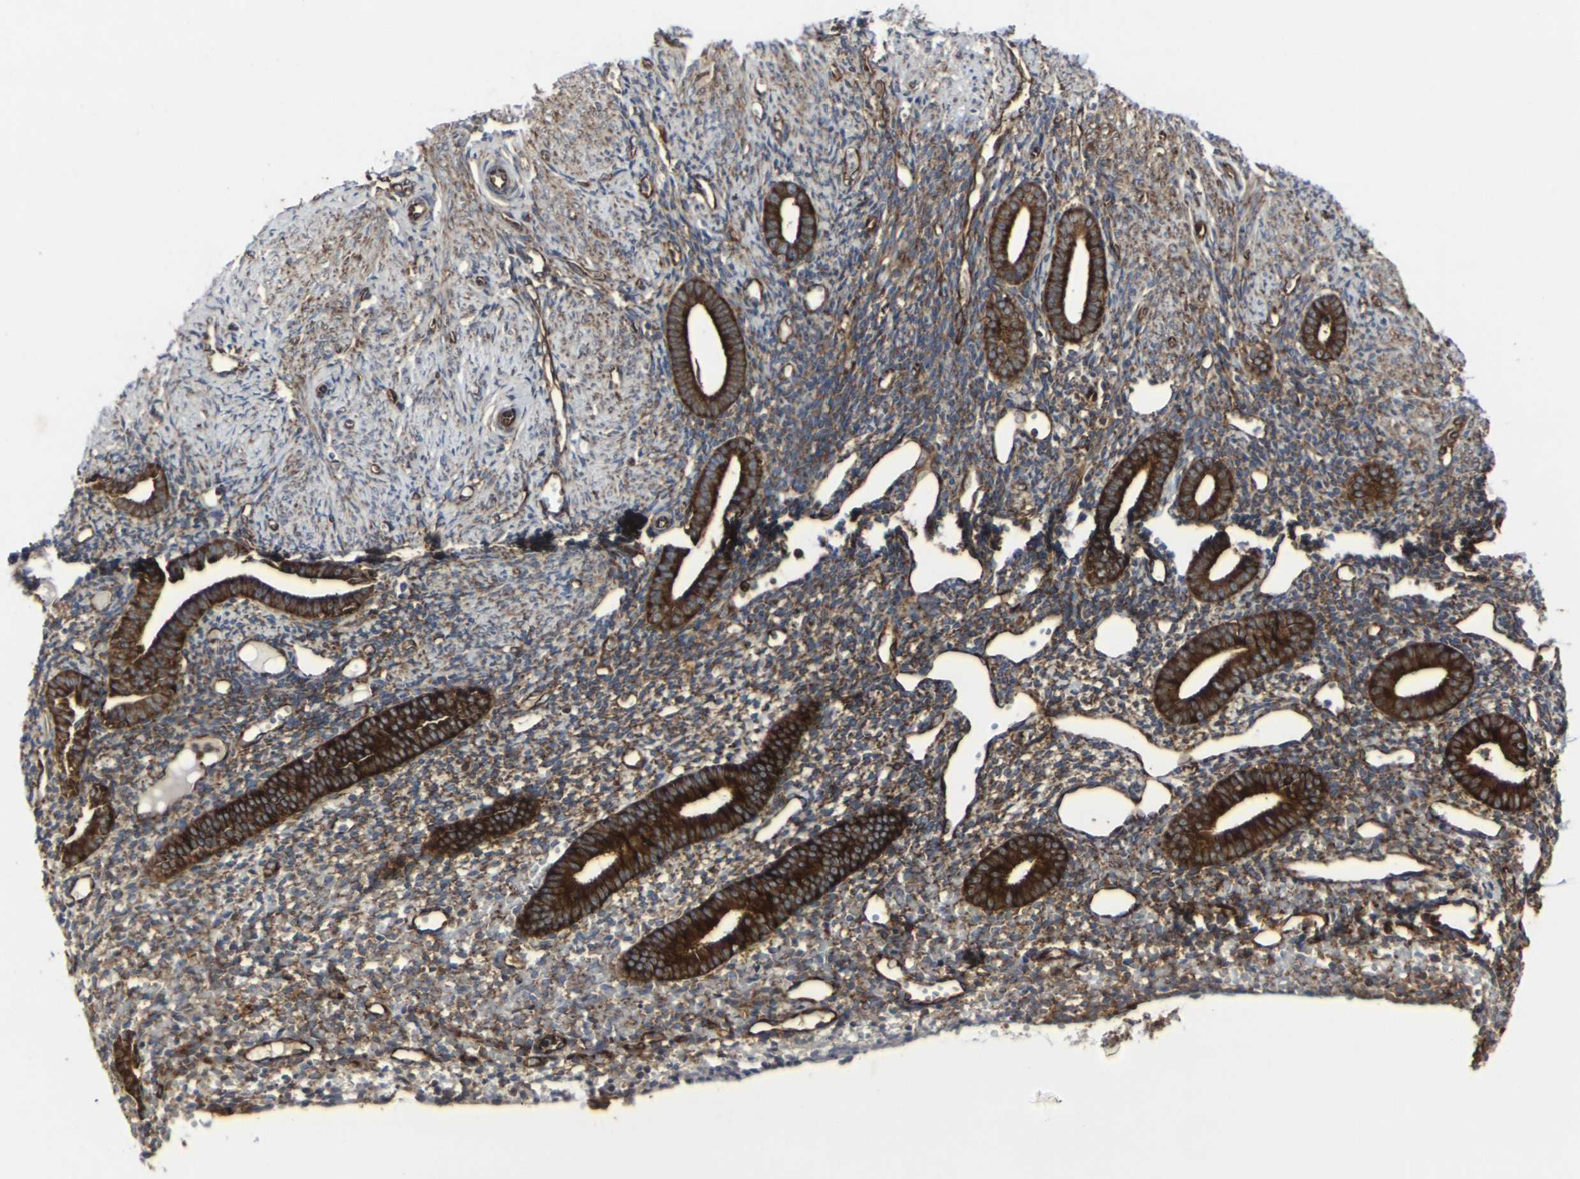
{"staining": {"intensity": "moderate", "quantity": "25%-75%", "location": "cytoplasmic/membranous"}, "tissue": "endometrium", "cell_type": "Cells in endometrial stroma", "image_type": "normal", "snomed": [{"axis": "morphology", "description": "Normal tissue, NOS"}, {"axis": "topography", "description": "Endometrium"}], "caption": "Cells in endometrial stroma reveal moderate cytoplasmic/membranous staining in approximately 25%-75% of cells in unremarkable endometrium. (Brightfield microscopy of DAB IHC at high magnification).", "gene": "MARCHF2", "patient": {"sex": "female", "age": 50}}